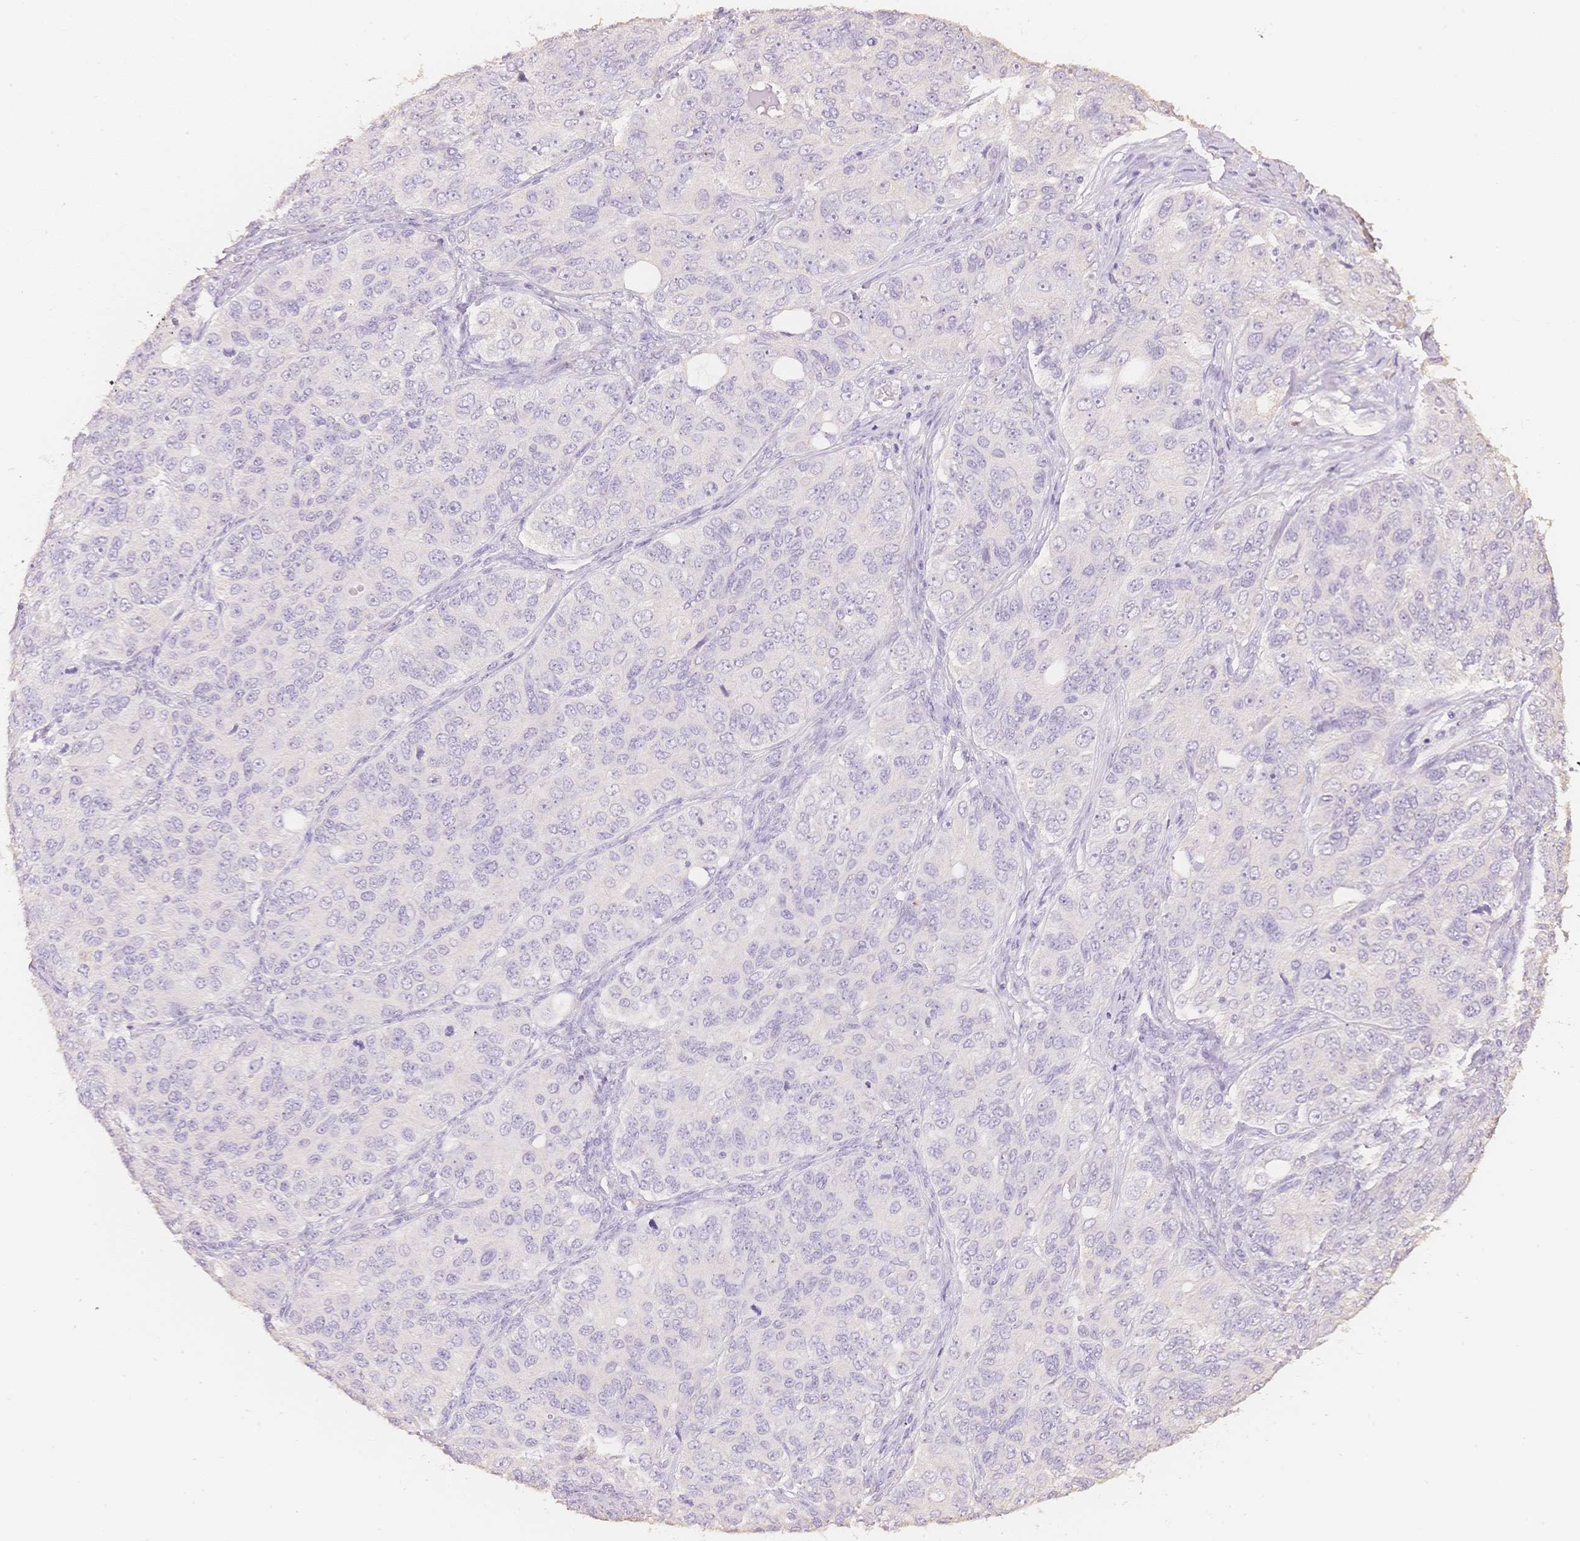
{"staining": {"intensity": "negative", "quantity": "none", "location": "none"}, "tissue": "ovarian cancer", "cell_type": "Tumor cells", "image_type": "cancer", "snomed": [{"axis": "morphology", "description": "Carcinoma, endometroid"}, {"axis": "topography", "description": "Ovary"}], "caption": "Immunohistochemistry (IHC) photomicrograph of endometroid carcinoma (ovarian) stained for a protein (brown), which demonstrates no staining in tumor cells.", "gene": "MBOAT7", "patient": {"sex": "female", "age": 51}}